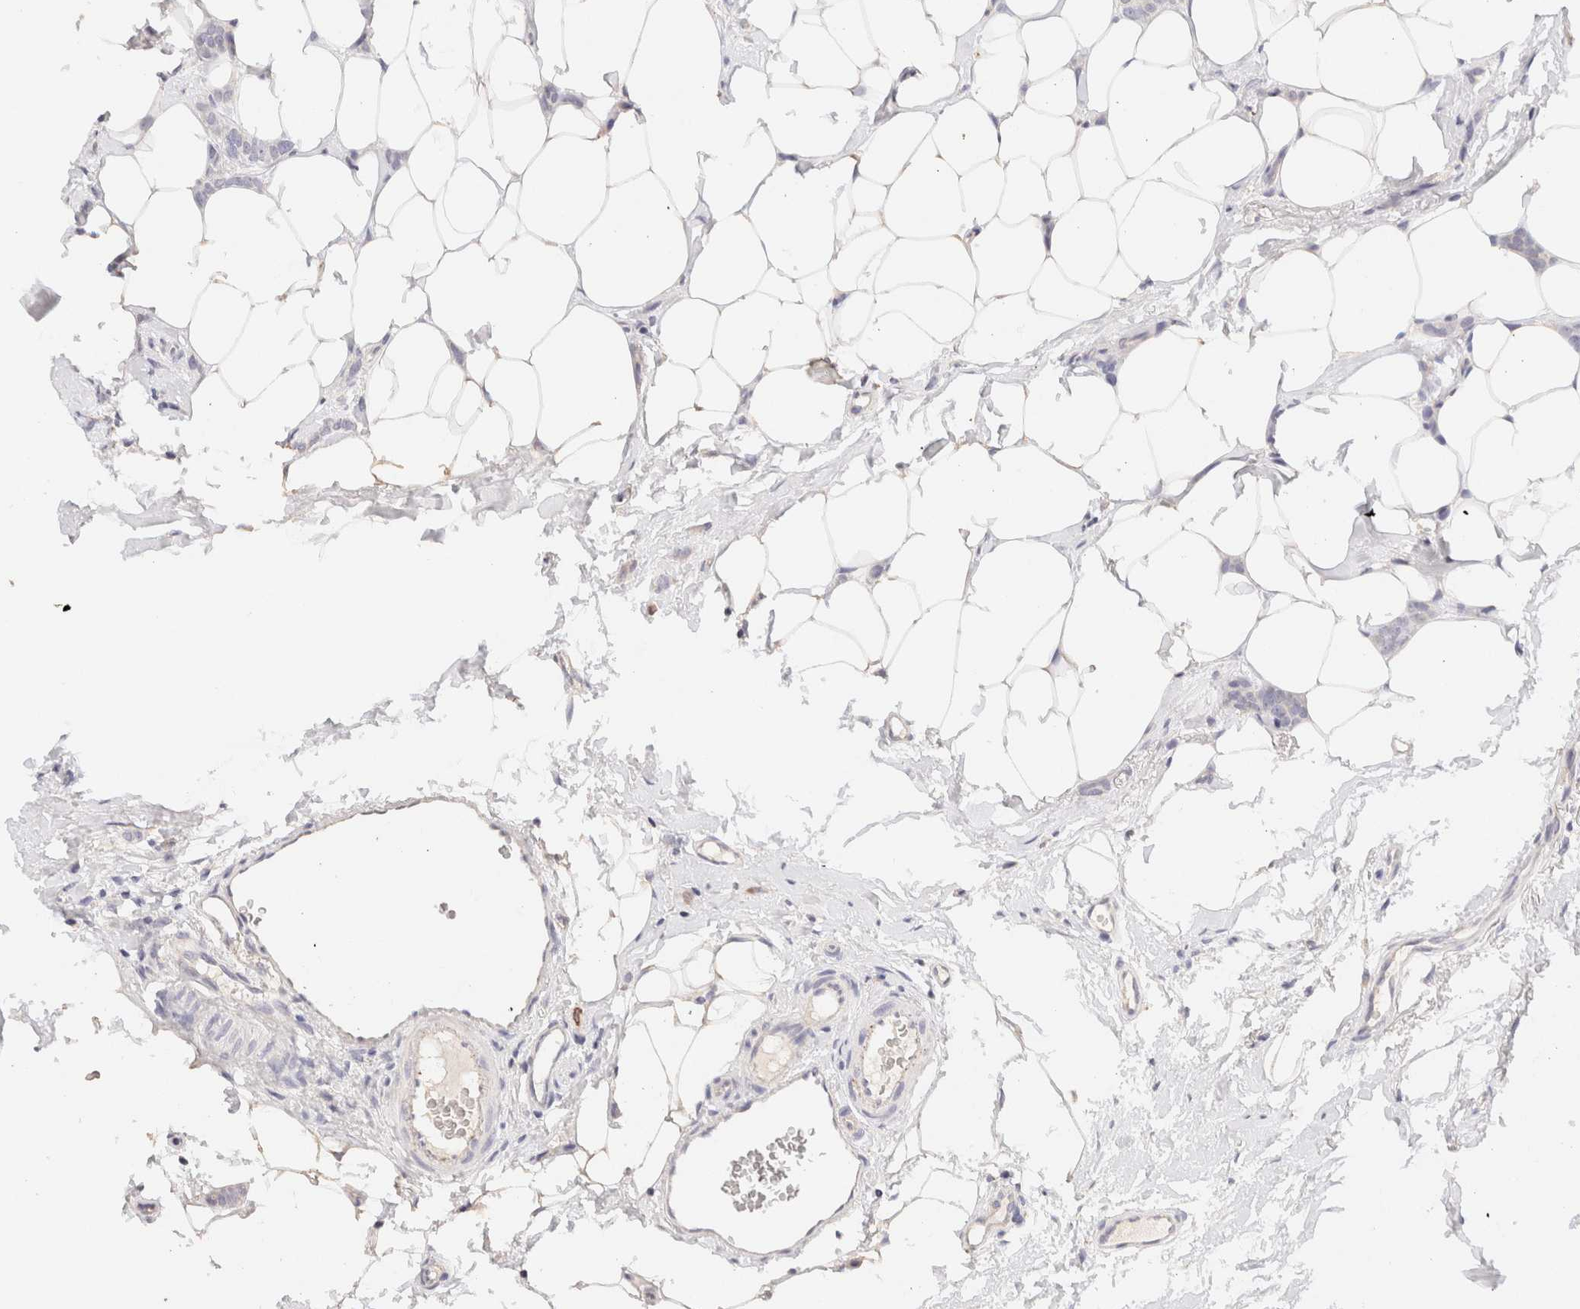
{"staining": {"intensity": "strong", "quantity": "<25%", "location": "cytoplasmic/membranous"}, "tissue": "breast cancer", "cell_type": "Tumor cells", "image_type": "cancer", "snomed": [{"axis": "morphology", "description": "Lobular carcinoma"}, {"axis": "topography", "description": "Skin"}, {"axis": "topography", "description": "Breast"}], "caption": "An image showing strong cytoplasmic/membranous expression in about <25% of tumor cells in breast cancer (lobular carcinoma), as visualized by brown immunohistochemical staining.", "gene": "SCGB2A2", "patient": {"sex": "female", "age": 46}}